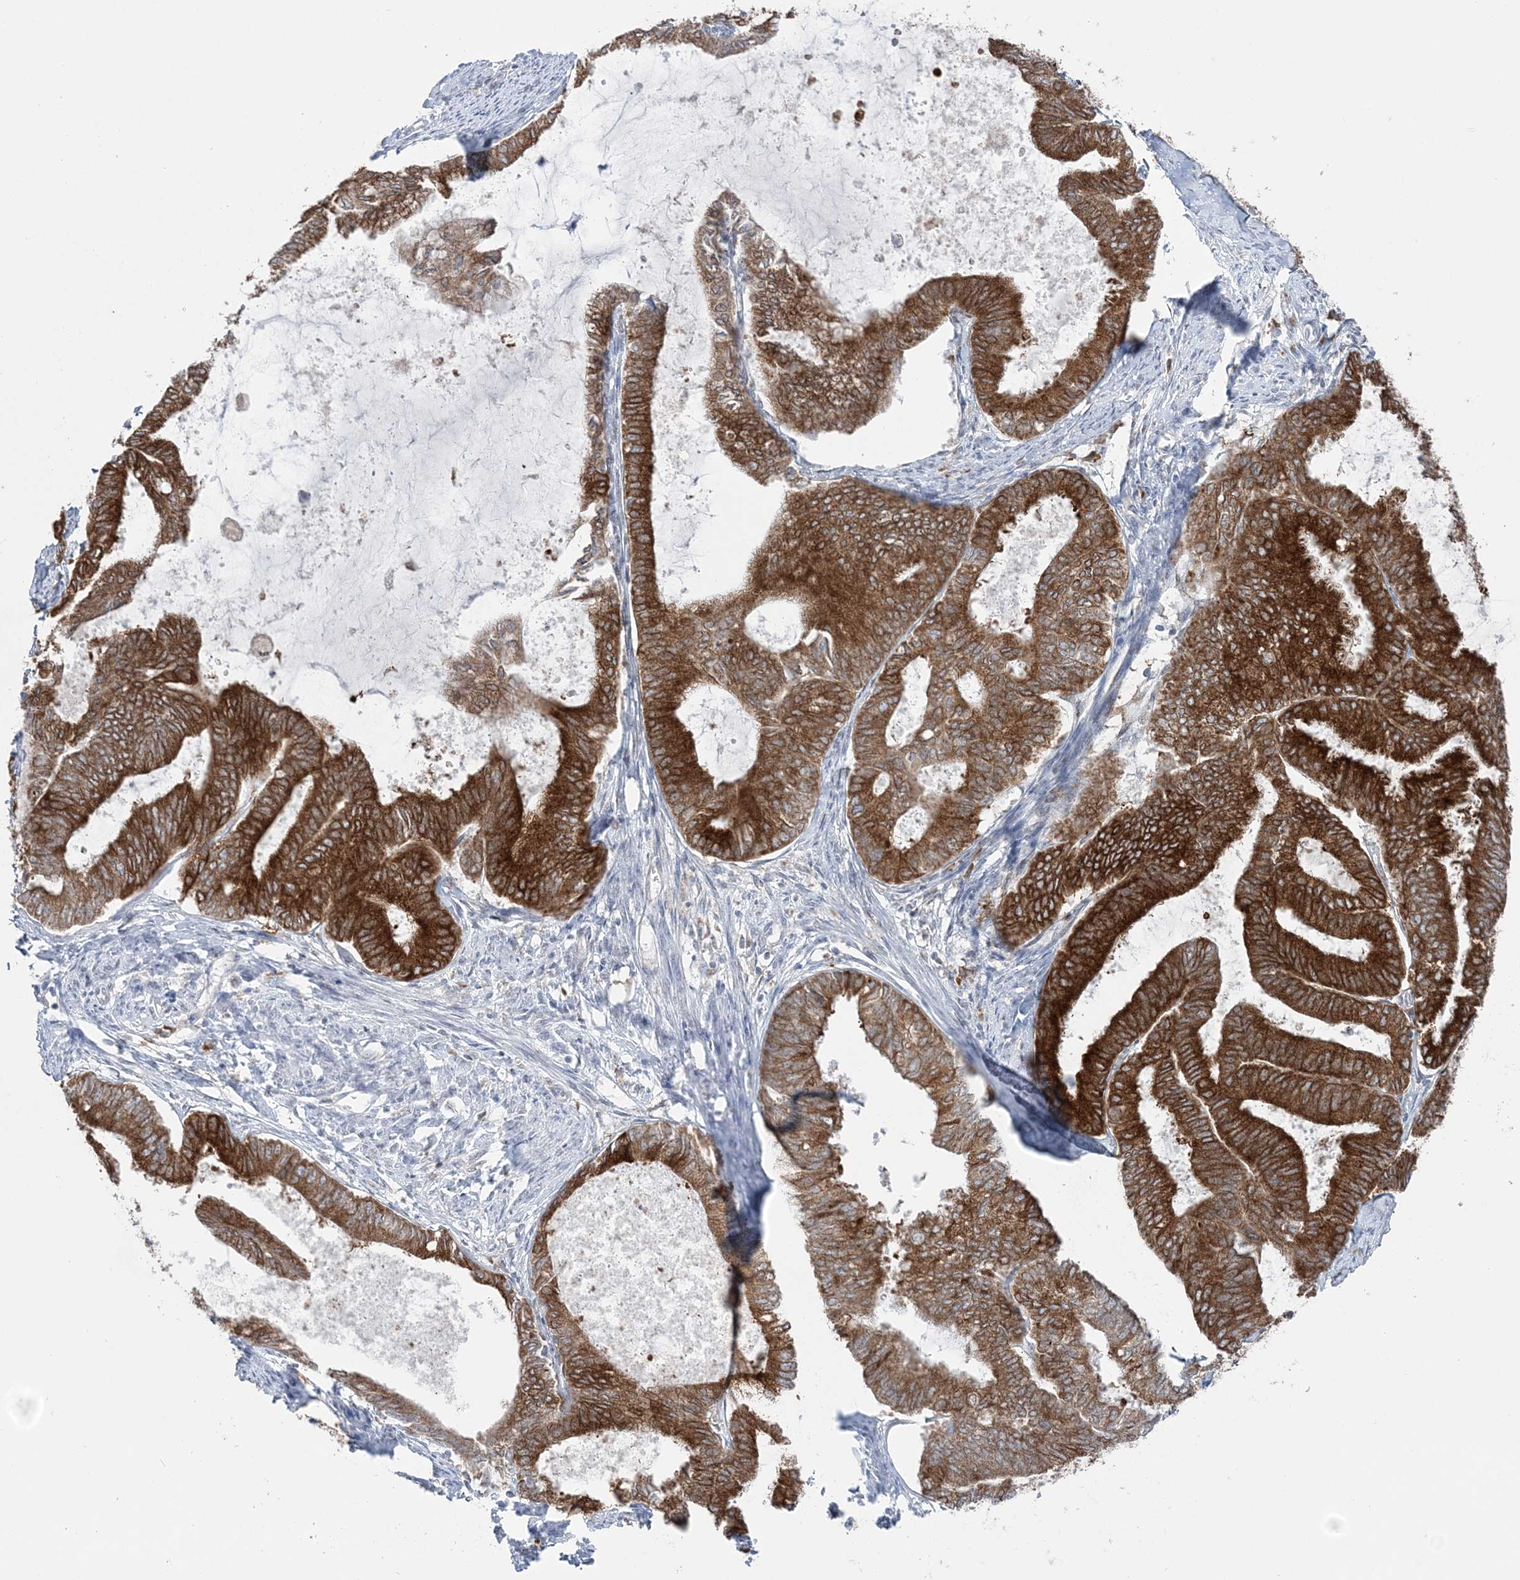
{"staining": {"intensity": "strong", "quantity": ">75%", "location": "cytoplasmic/membranous"}, "tissue": "endometrial cancer", "cell_type": "Tumor cells", "image_type": "cancer", "snomed": [{"axis": "morphology", "description": "Adenocarcinoma, NOS"}, {"axis": "topography", "description": "Endometrium"}], "caption": "Immunohistochemical staining of endometrial adenocarcinoma displays strong cytoplasmic/membranous protein staining in about >75% of tumor cells.", "gene": "TMED10", "patient": {"sex": "female", "age": 86}}